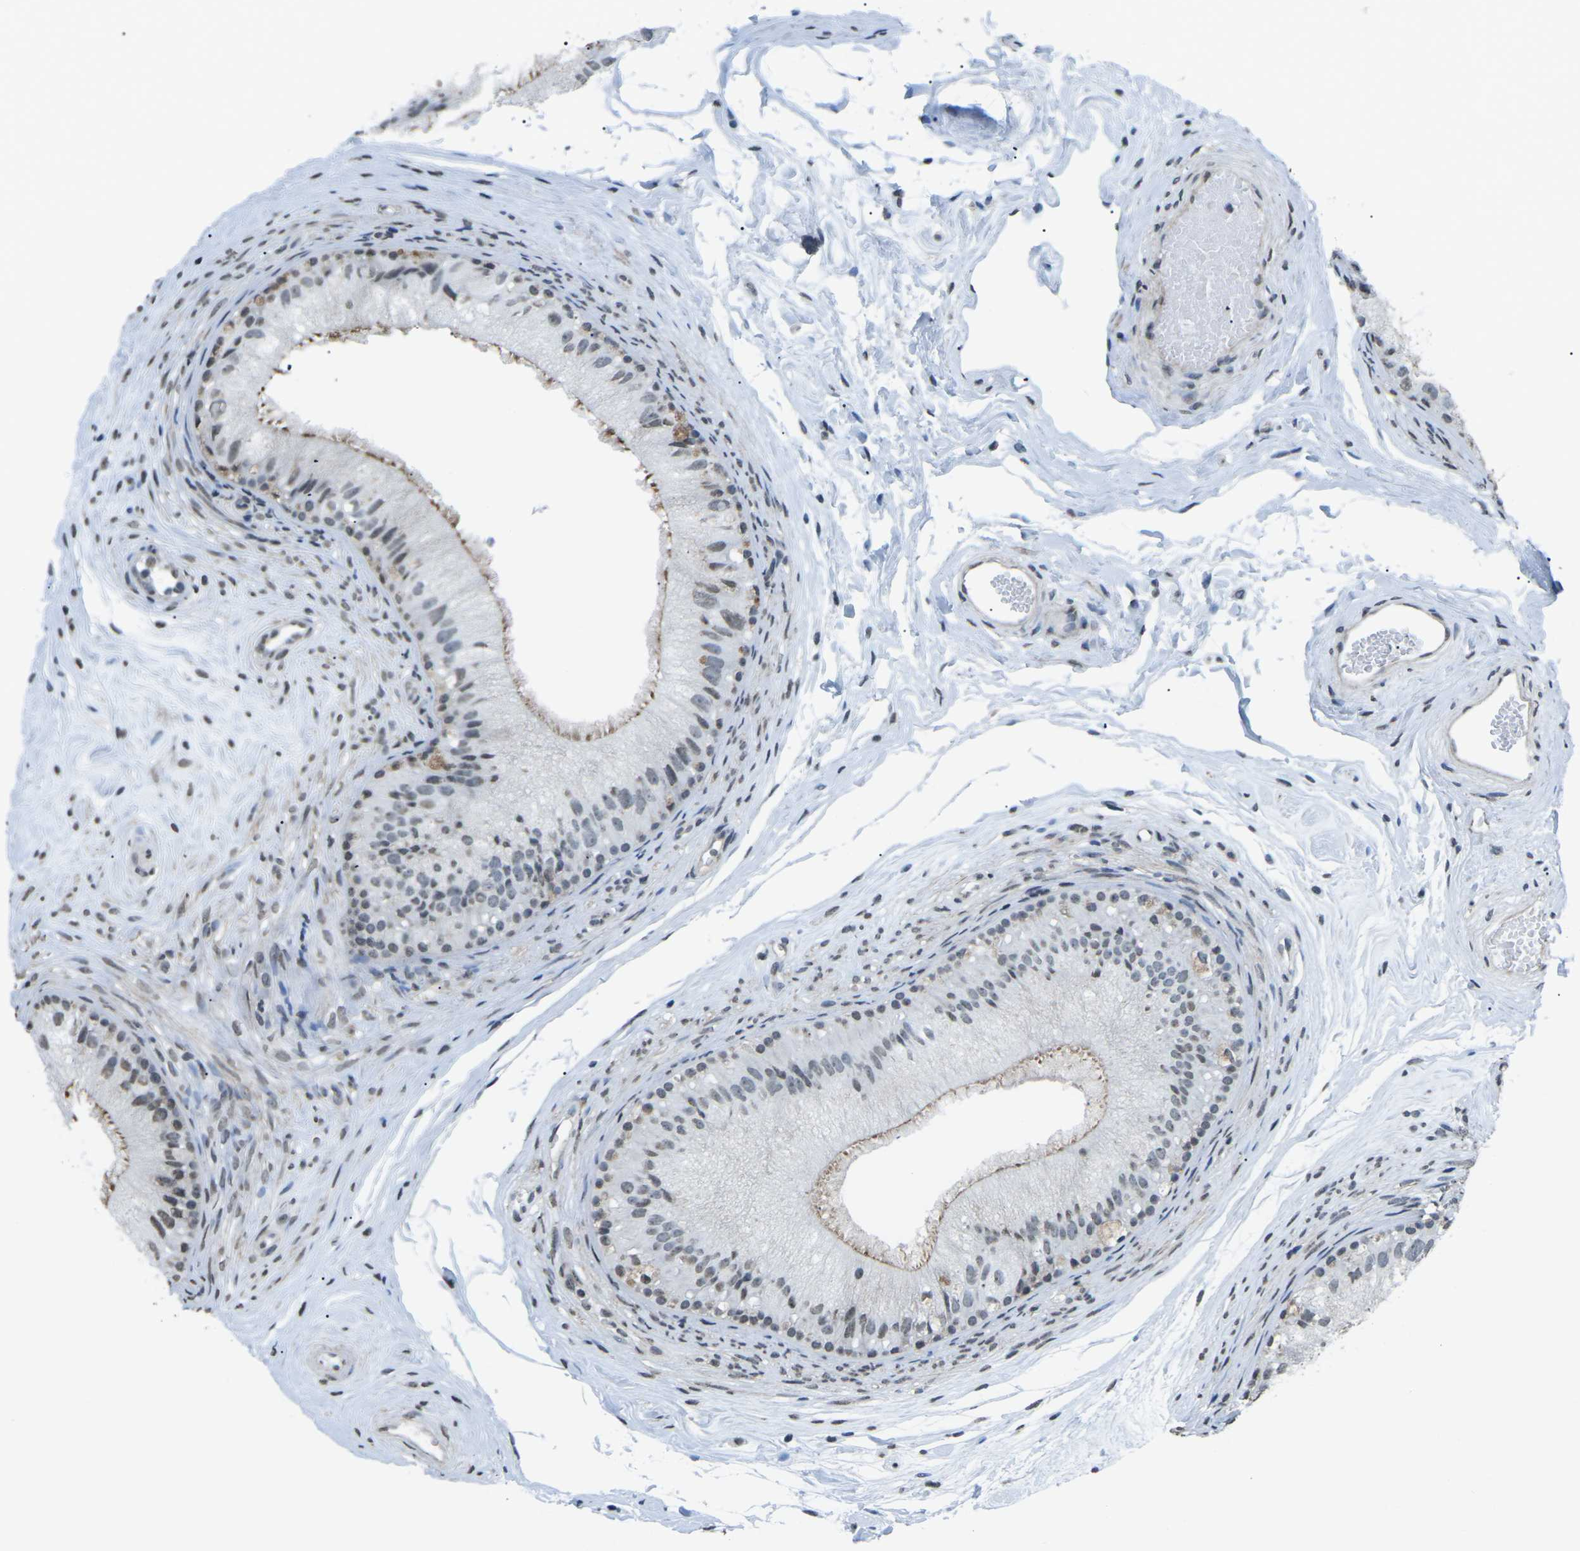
{"staining": {"intensity": "weak", "quantity": "<25%", "location": "cytoplasmic/membranous"}, "tissue": "epididymis", "cell_type": "Glandular cells", "image_type": "normal", "snomed": [{"axis": "morphology", "description": "Normal tissue, NOS"}, {"axis": "topography", "description": "Epididymis"}], "caption": "Glandular cells show no significant expression in unremarkable epididymis. (DAB (3,3'-diaminobenzidine) immunohistochemistry (IHC) visualized using brightfield microscopy, high magnification).", "gene": "TFR2", "patient": {"sex": "male", "age": 56}}